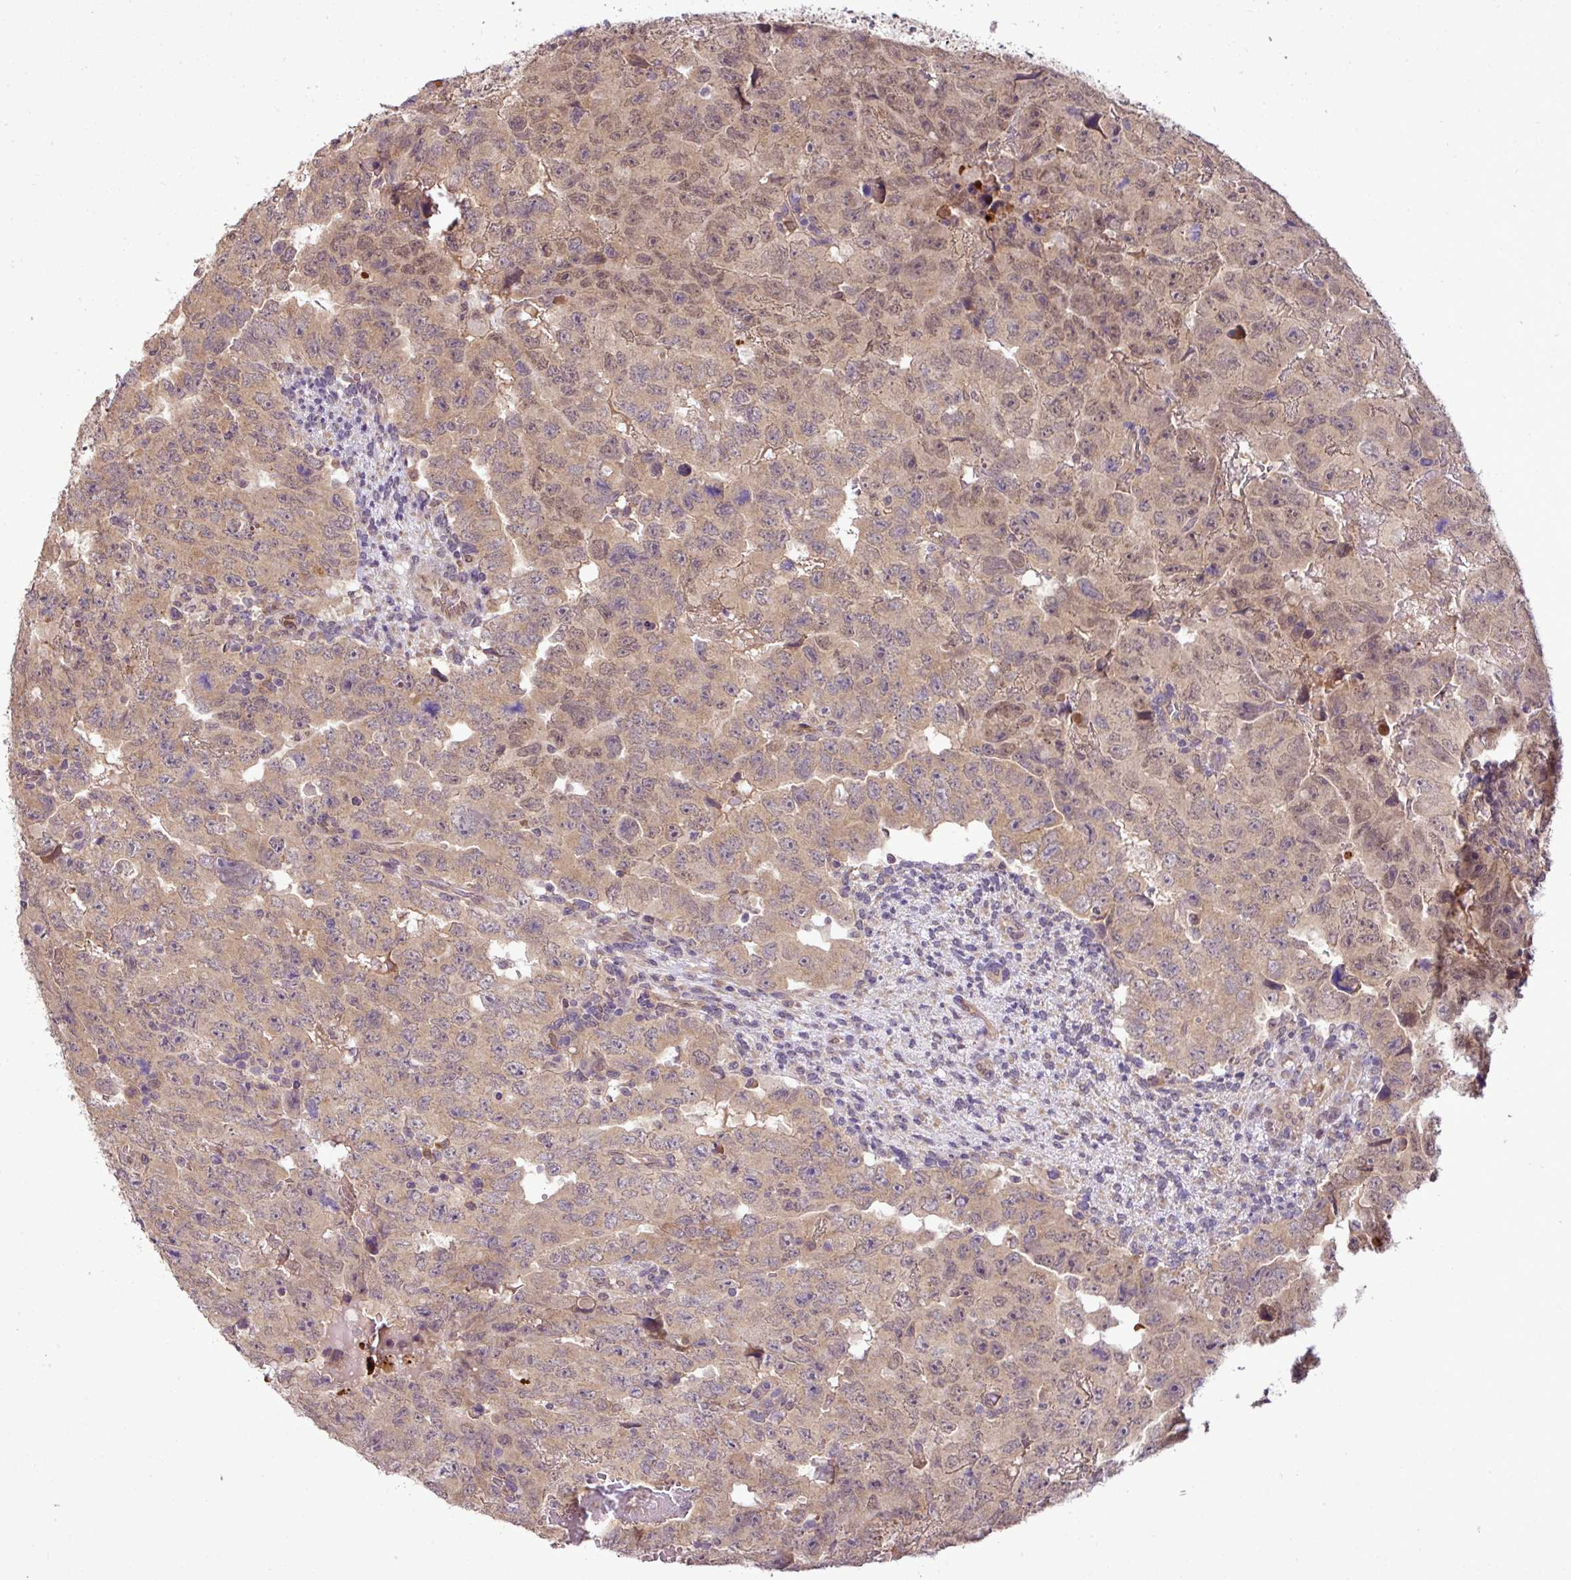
{"staining": {"intensity": "weak", "quantity": ">75%", "location": "cytoplasmic/membranous,nuclear"}, "tissue": "testis cancer", "cell_type": "Tumor cells", "image_type": "cancer", "snomed": [{"axis": "morphology", "description": "Carcinoma, Embryonal, NOS"}, {"axis": "topography", "description": "Testis"}], "caption": "This is an image of immunohistochemistry (IHC) staining of testis cancer (embryonal carcinoma), which shows weak positivity in the cytoplasmic/membranous and nuclear of tumor cells.", "gene": "DNAAF4", "patient": {"sex": "male", "age": 24}}